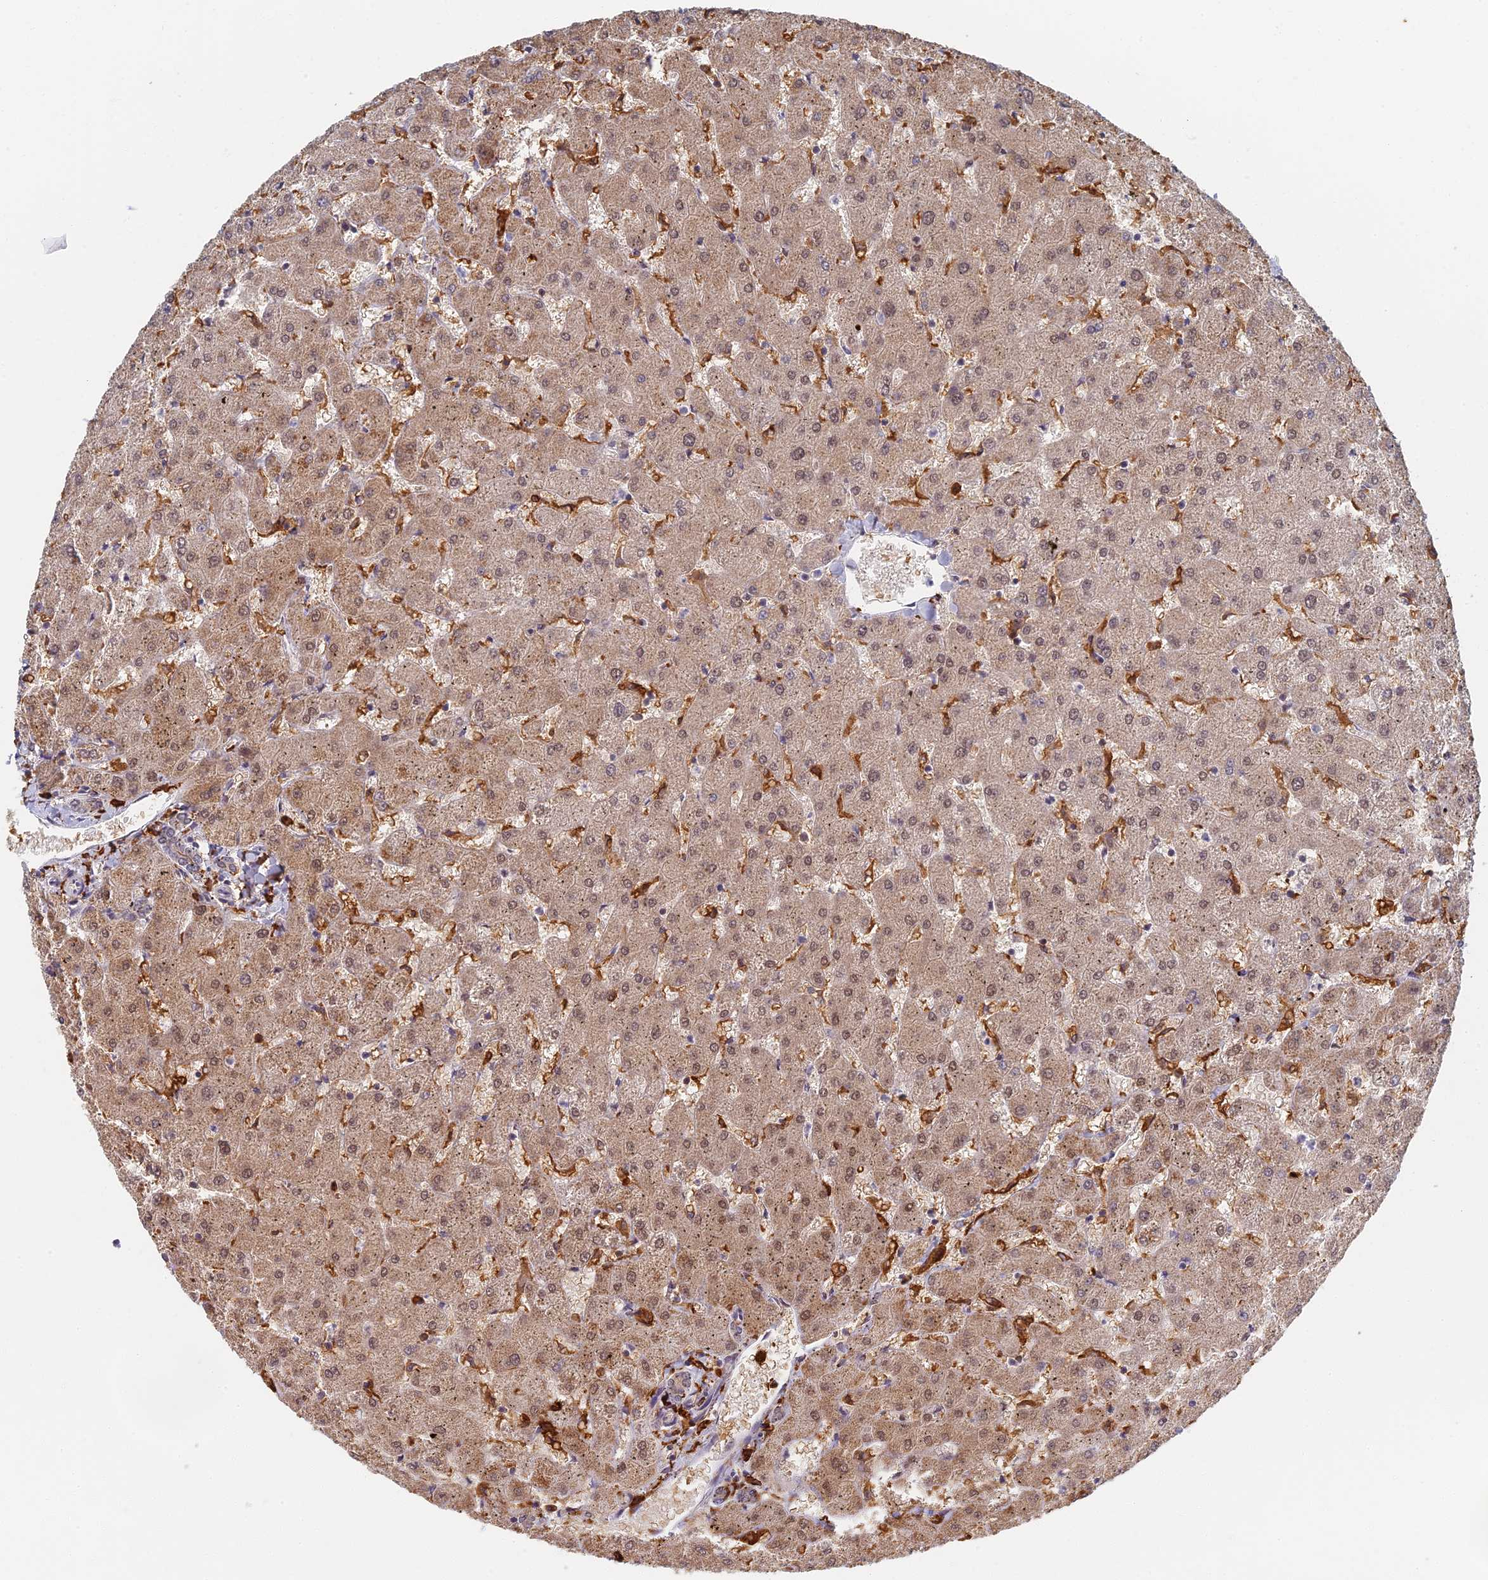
{"staining": {"intensity": "weak", "quantity": "<25%", "location": "nuclear"}, "tissue": "liver", "cell_type": "Cholangiocytes", "image_type": "normal", "snomed": [{"axis": "morphology", "description": "Normal tissue, NOS"}, {"axis": "topography", "description": "Liver"}], "caption": "High magnification brightfield microscopy of normal liver stained with DAB (3,3'-diaminobenzidine) (brown) and counterstained with hematoxylin (blue): cholangiocytes show no significant positivity. (DAB (3,3'-diaminobenzidine) immunohistochemistry (IHC) visualized using brightfield microscopy, high magnification).", "gene": "GPATCH1", "patient": {"sex": "female", "age": 63}}